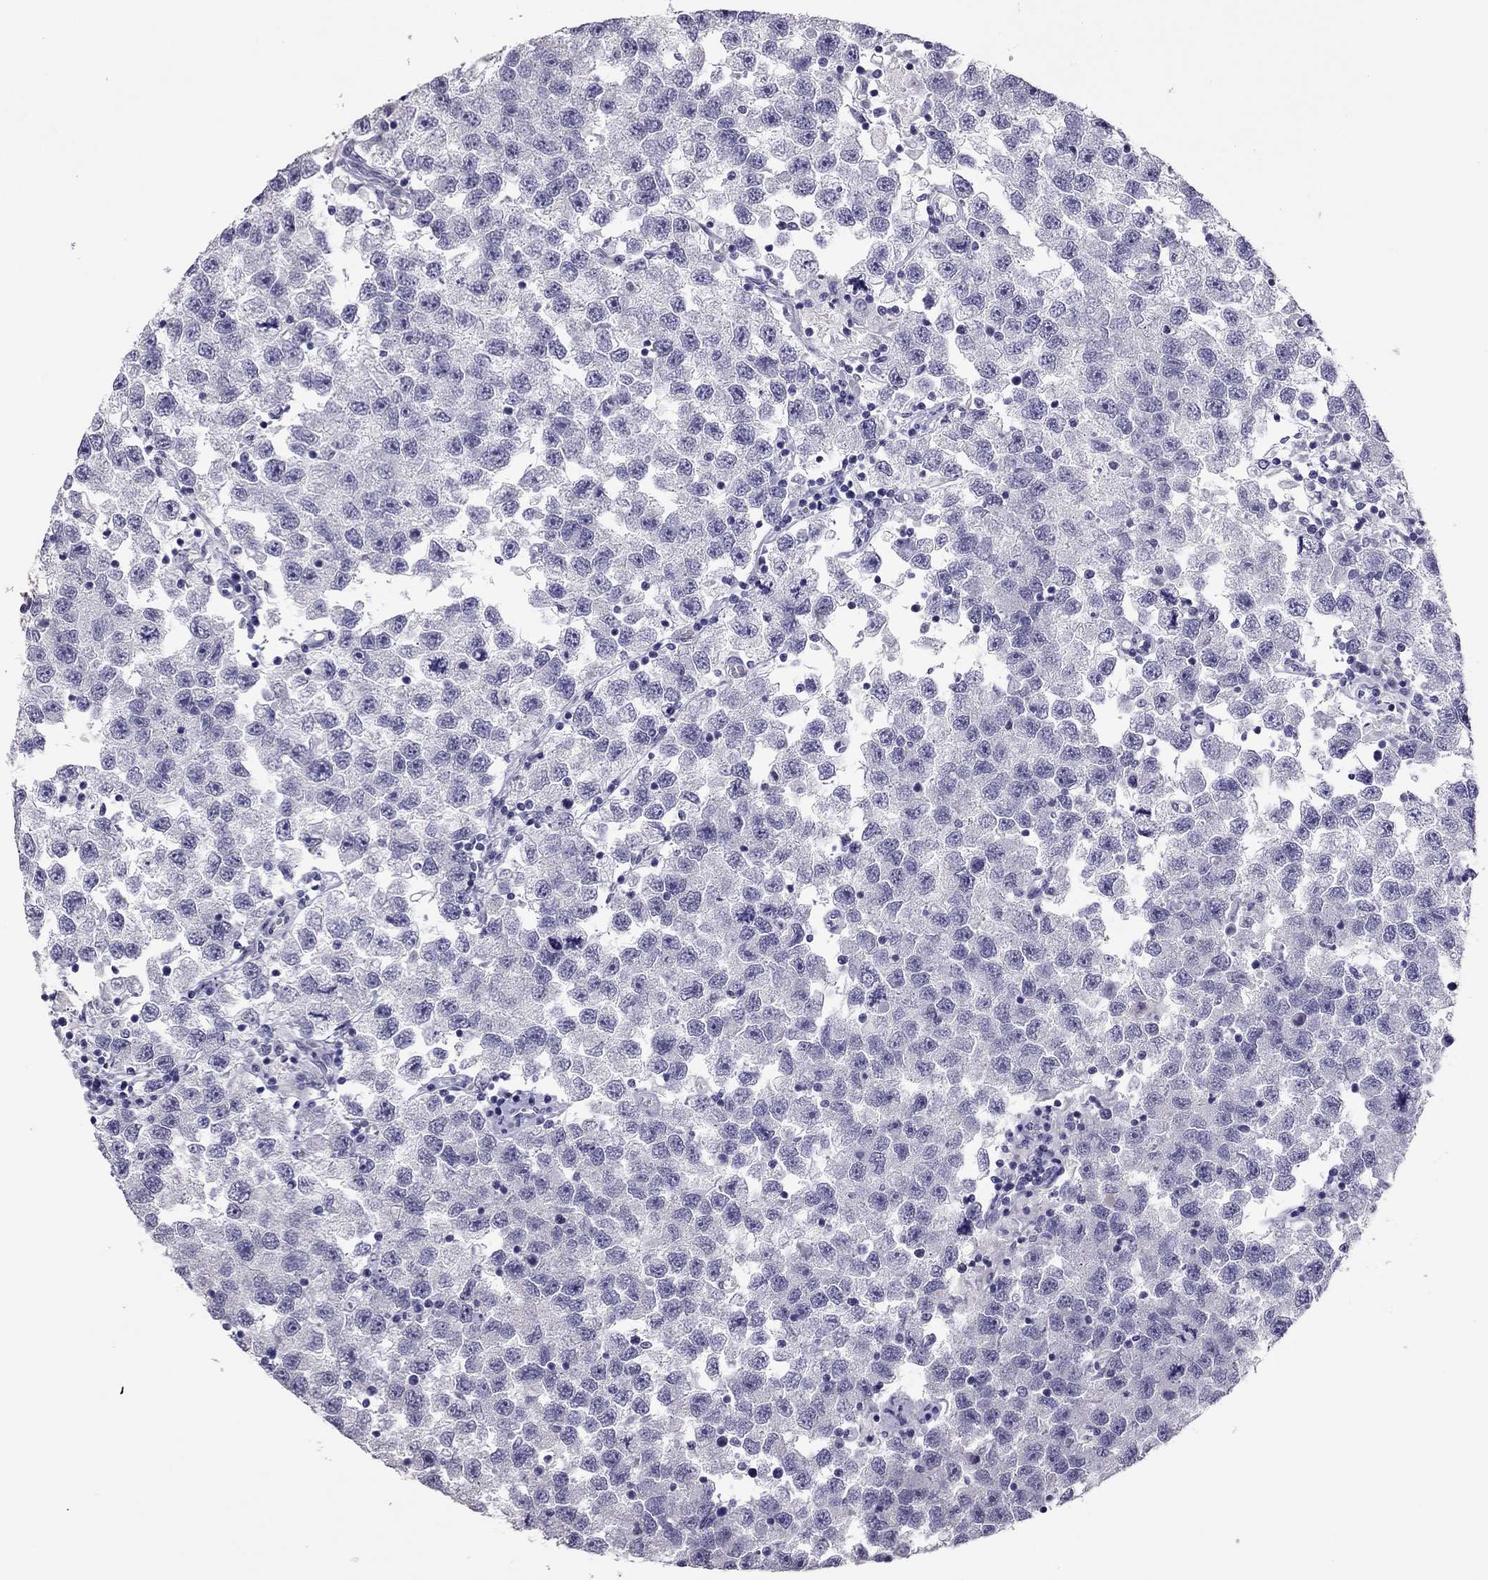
{"staining": {"intensity": "negative", "quantity": "none", "location": "none"}, "tissue": "testis cancer", "cell_type": "Tumor cells", "image_type": "cancer", "snomed": [{"axis": "morphology", "description": "Seminoma, NOS"}, {"axis": "topography", "description": "Testis"}], "caption": "Immunohistochemistry (IHC) of seminoma (testis) exhibits no staining in tumor cells.", "gene": "RHO", "patient": {"sex": "male", "age": 26}}